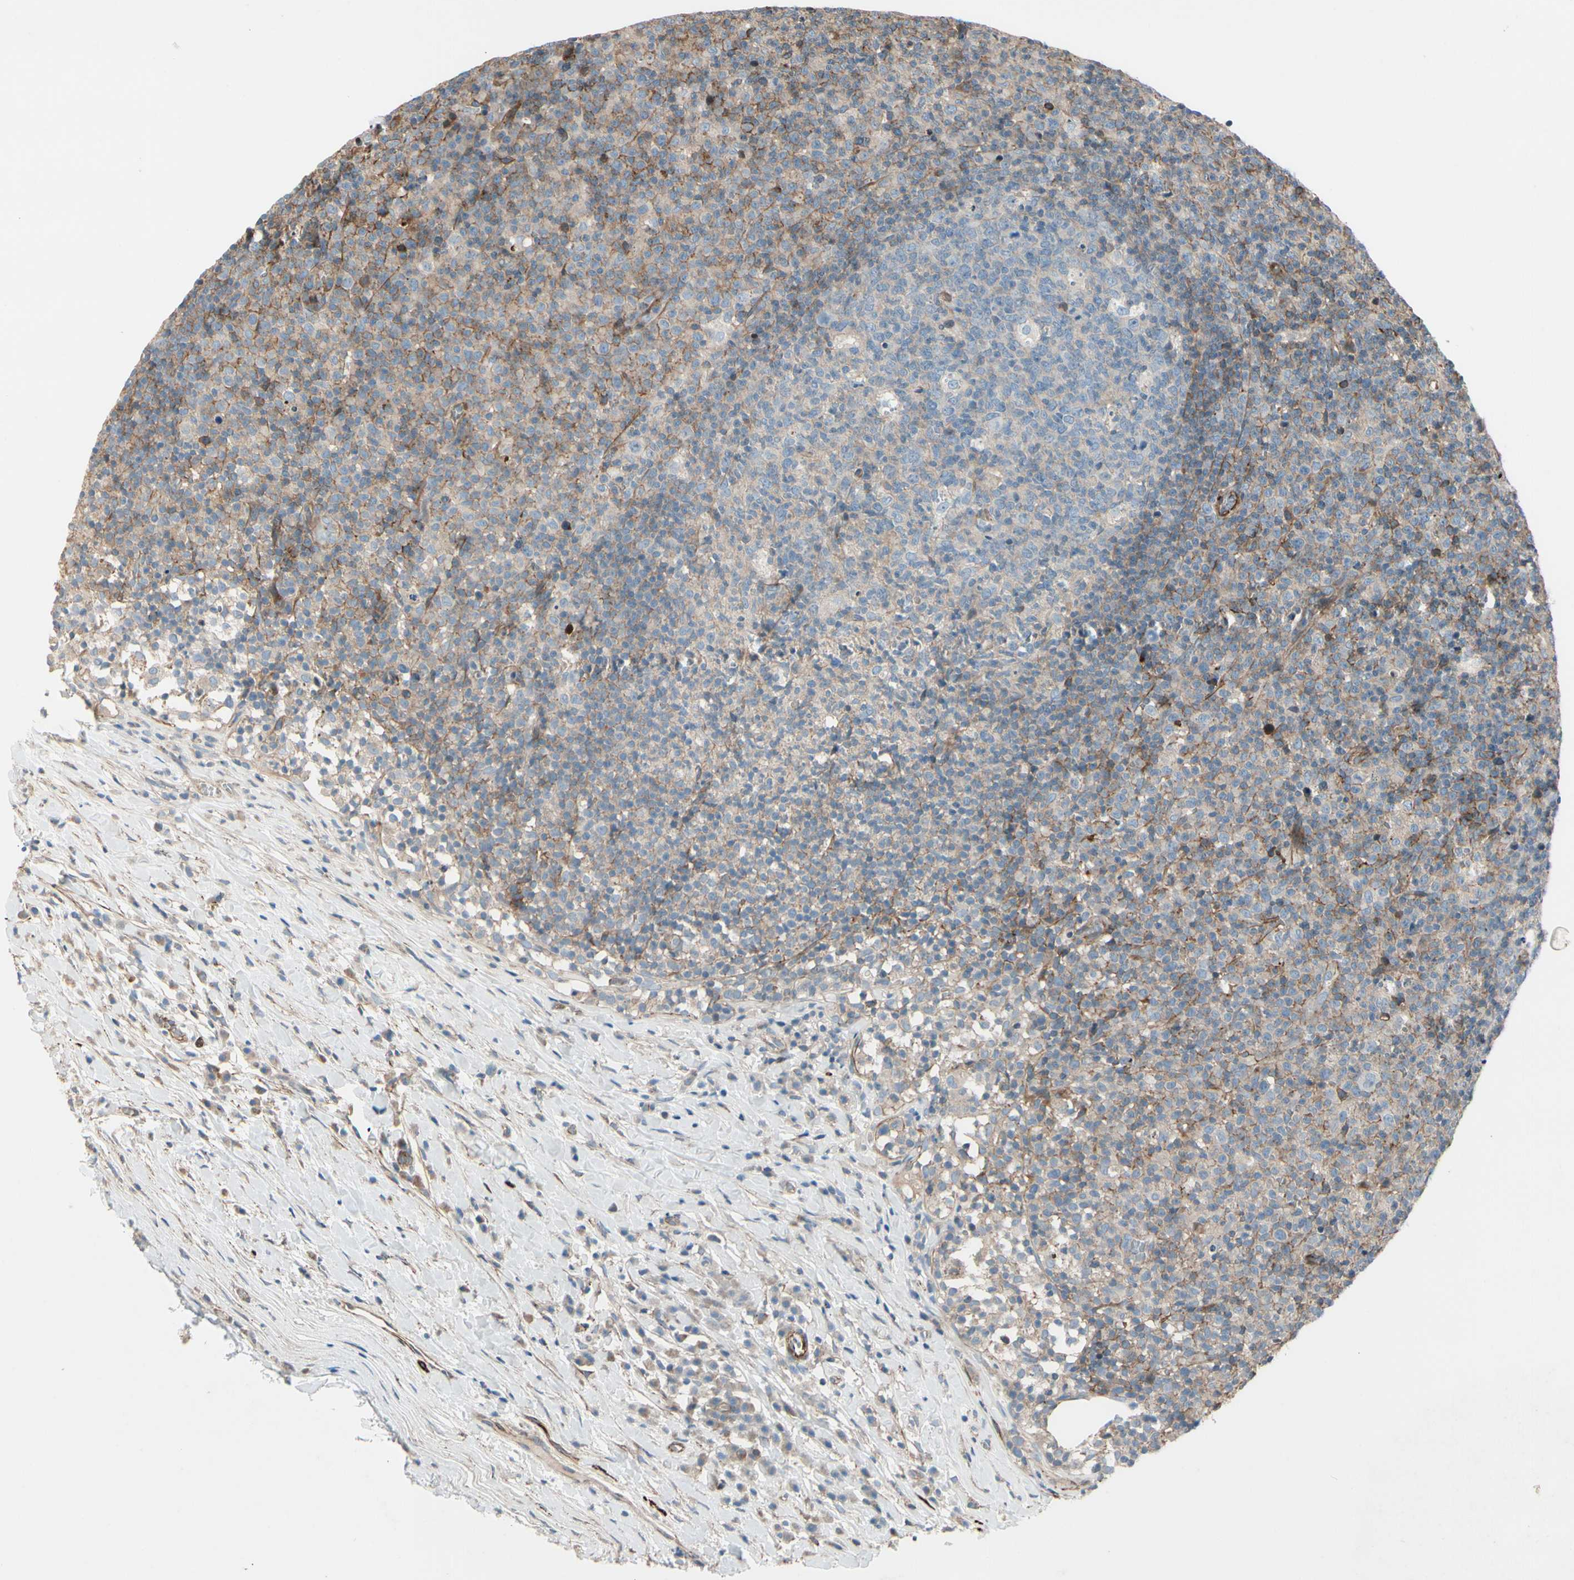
{"staining": {"intensity": "negative", "quantity": "none", "location": "none"}, "tissue": "lymph node", "cell_type": "Germinal center cells", "image_type": "normal", "snomed": [{"axis": "morphology", "description": "Normal tissue, NOS"}, {"axis": "morphology", "description": "Inflammation, NOS"}, {"axis": "topography", "description": "Lymph node"}], "caption": "IHC image of unremarkable lymph node: human lymph node stained with DAB shows no significant protein positivity in germinal center cells. The staining was performed using DAB (3,3'-diaminobenzidine) to visualize the protein expression in brown, while the nuclei were stained in blue with hematoxylin (Magnification: 20x).", "gene": "TPM1", "patient": {"sex": "male", "age": 55}}